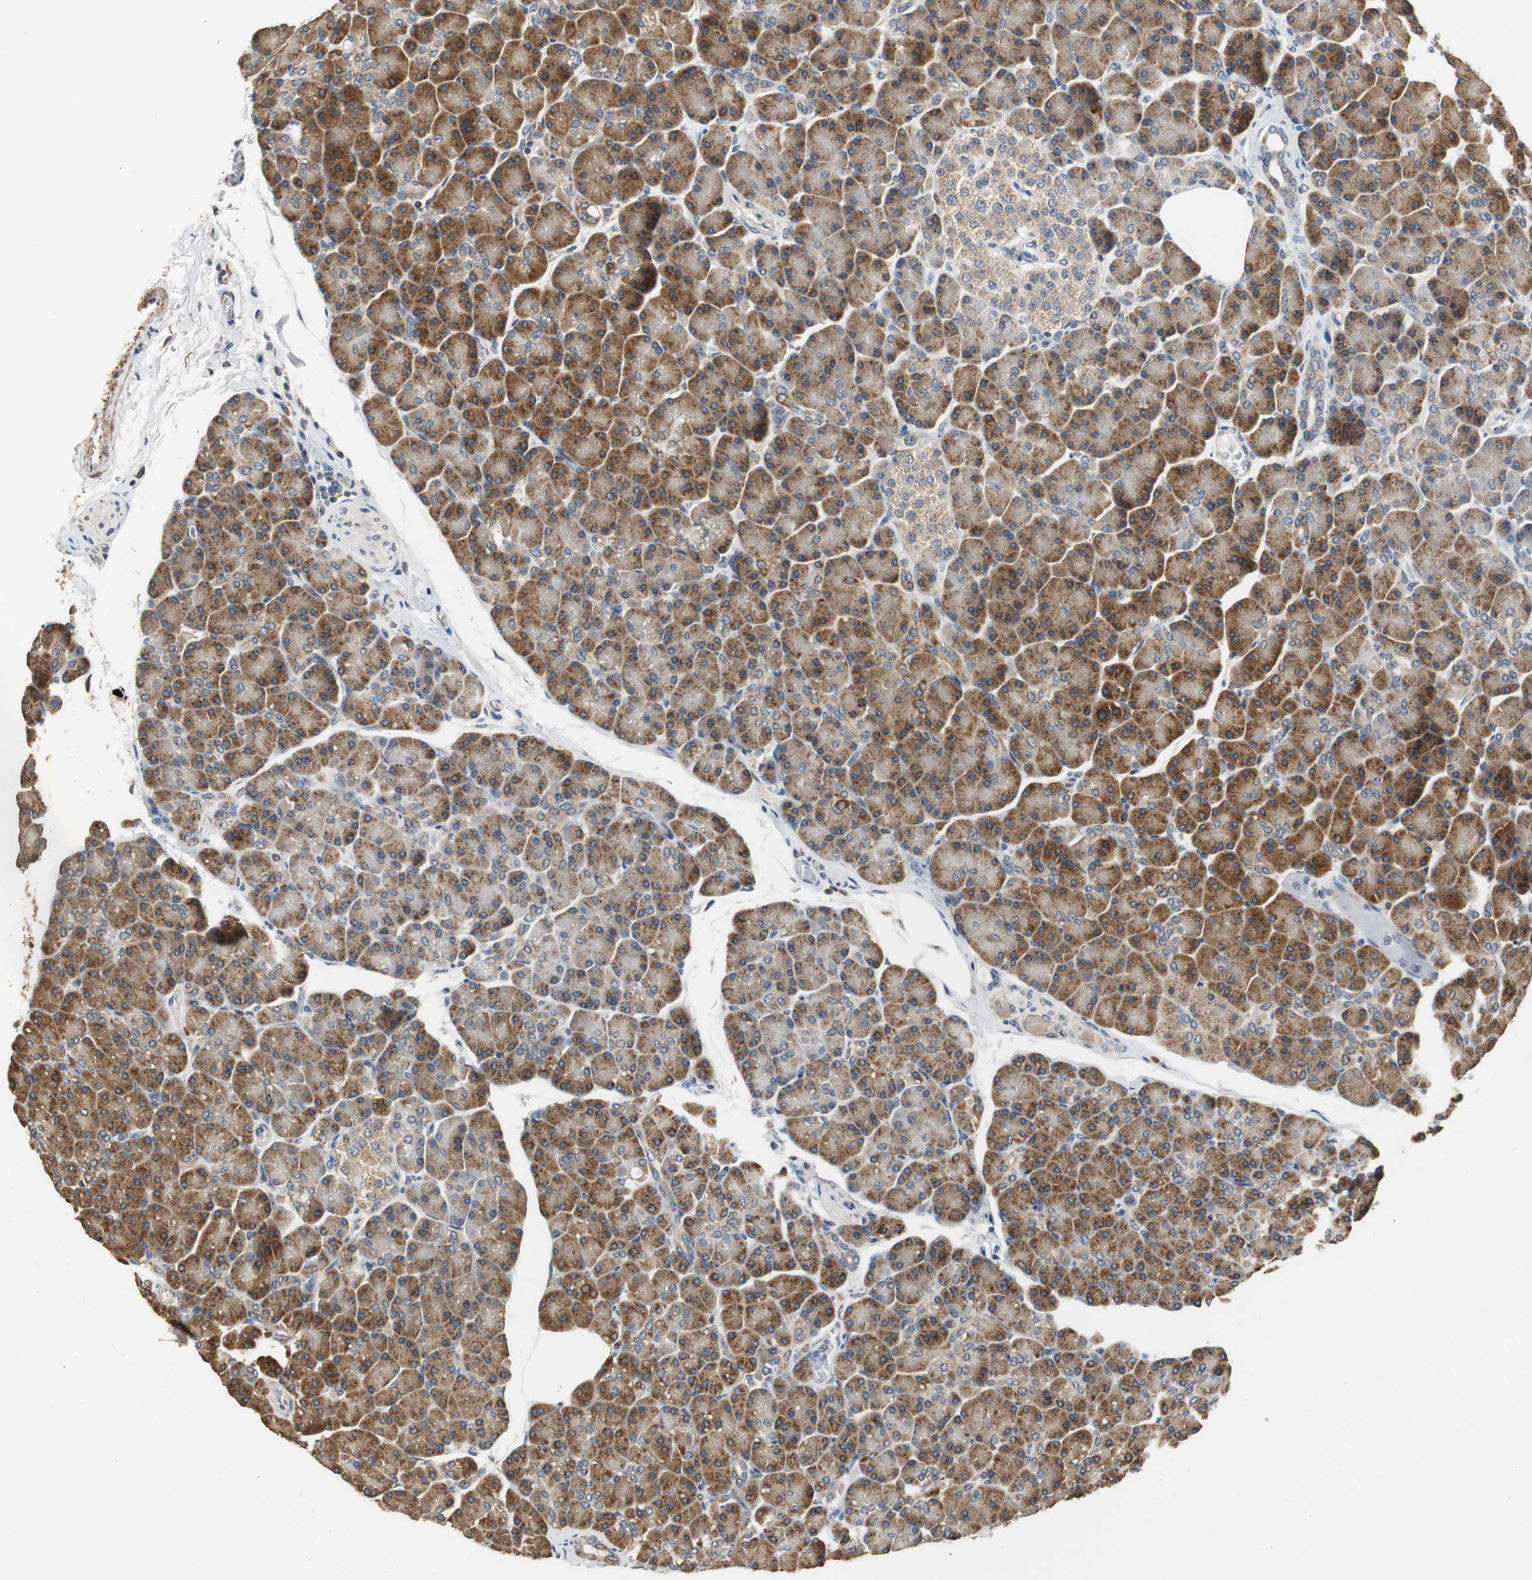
{"staining": {"intensity": "strong", "quantity": ">75%", "location": "cytoplasmic/membranous"}, "tissue": "pancreas", "cell_type": "Exocrine glandular cells", "image_type": "normal", "snomed": [{"axis": "morphology", "description": "Normal tissue, NOS"}, {"axis": "topography", "description": "Pancreas"}], "caption": "DAB immunohistochemical staining of benign human pancreas displays strong cytoplasmic/membranous protein staining in approximately >75% of exocrine glandular cells. (DAB (3,3'-diaminobenzidine) IHC, brown staining for protein, blue staining for nuclei).", "gene": "HMGCL", "patient": {"sex": "female", "age": 43}}